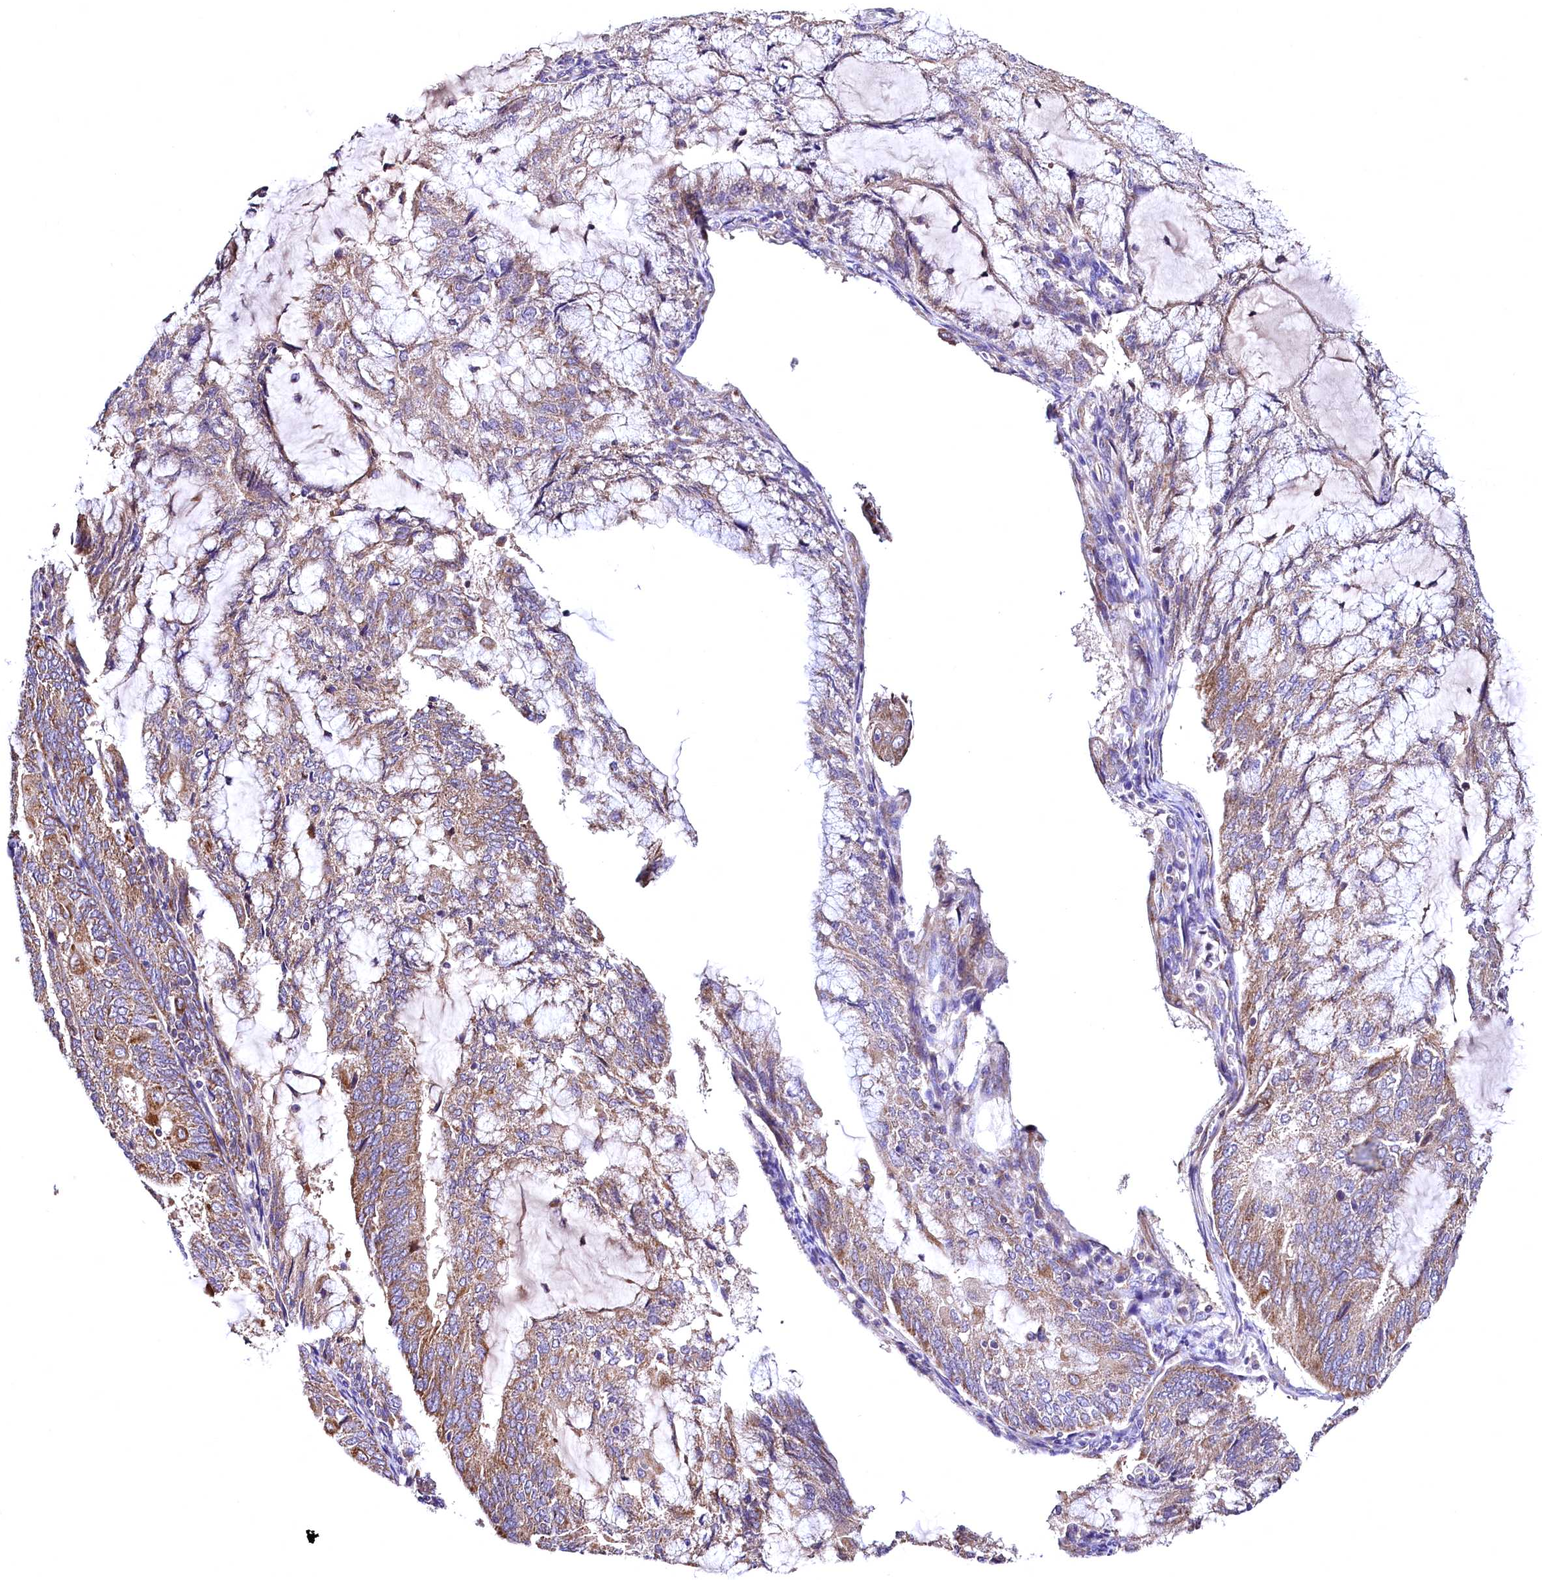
{"staining": {"intensity": "moderate", "quantity": ">75%", "location": "cytoplasmic/membranous"}, "tissue": "endometrial cancer", "cell_type": "Tumor cells", "image_type": "cancer", "snomed": [{"axis": "morphology", "description": "Adenocarcinoma, NOS"}, {"axis": "topography", "description": "Endometrium"}], "caption": "The immunohistochemical stain highlights moderate cytoplasmic/membranous expression in tumor cells of endometrial cancer tissue.", "gene": "MRPL57", "patient": {"sex": "female", "age": 81}}